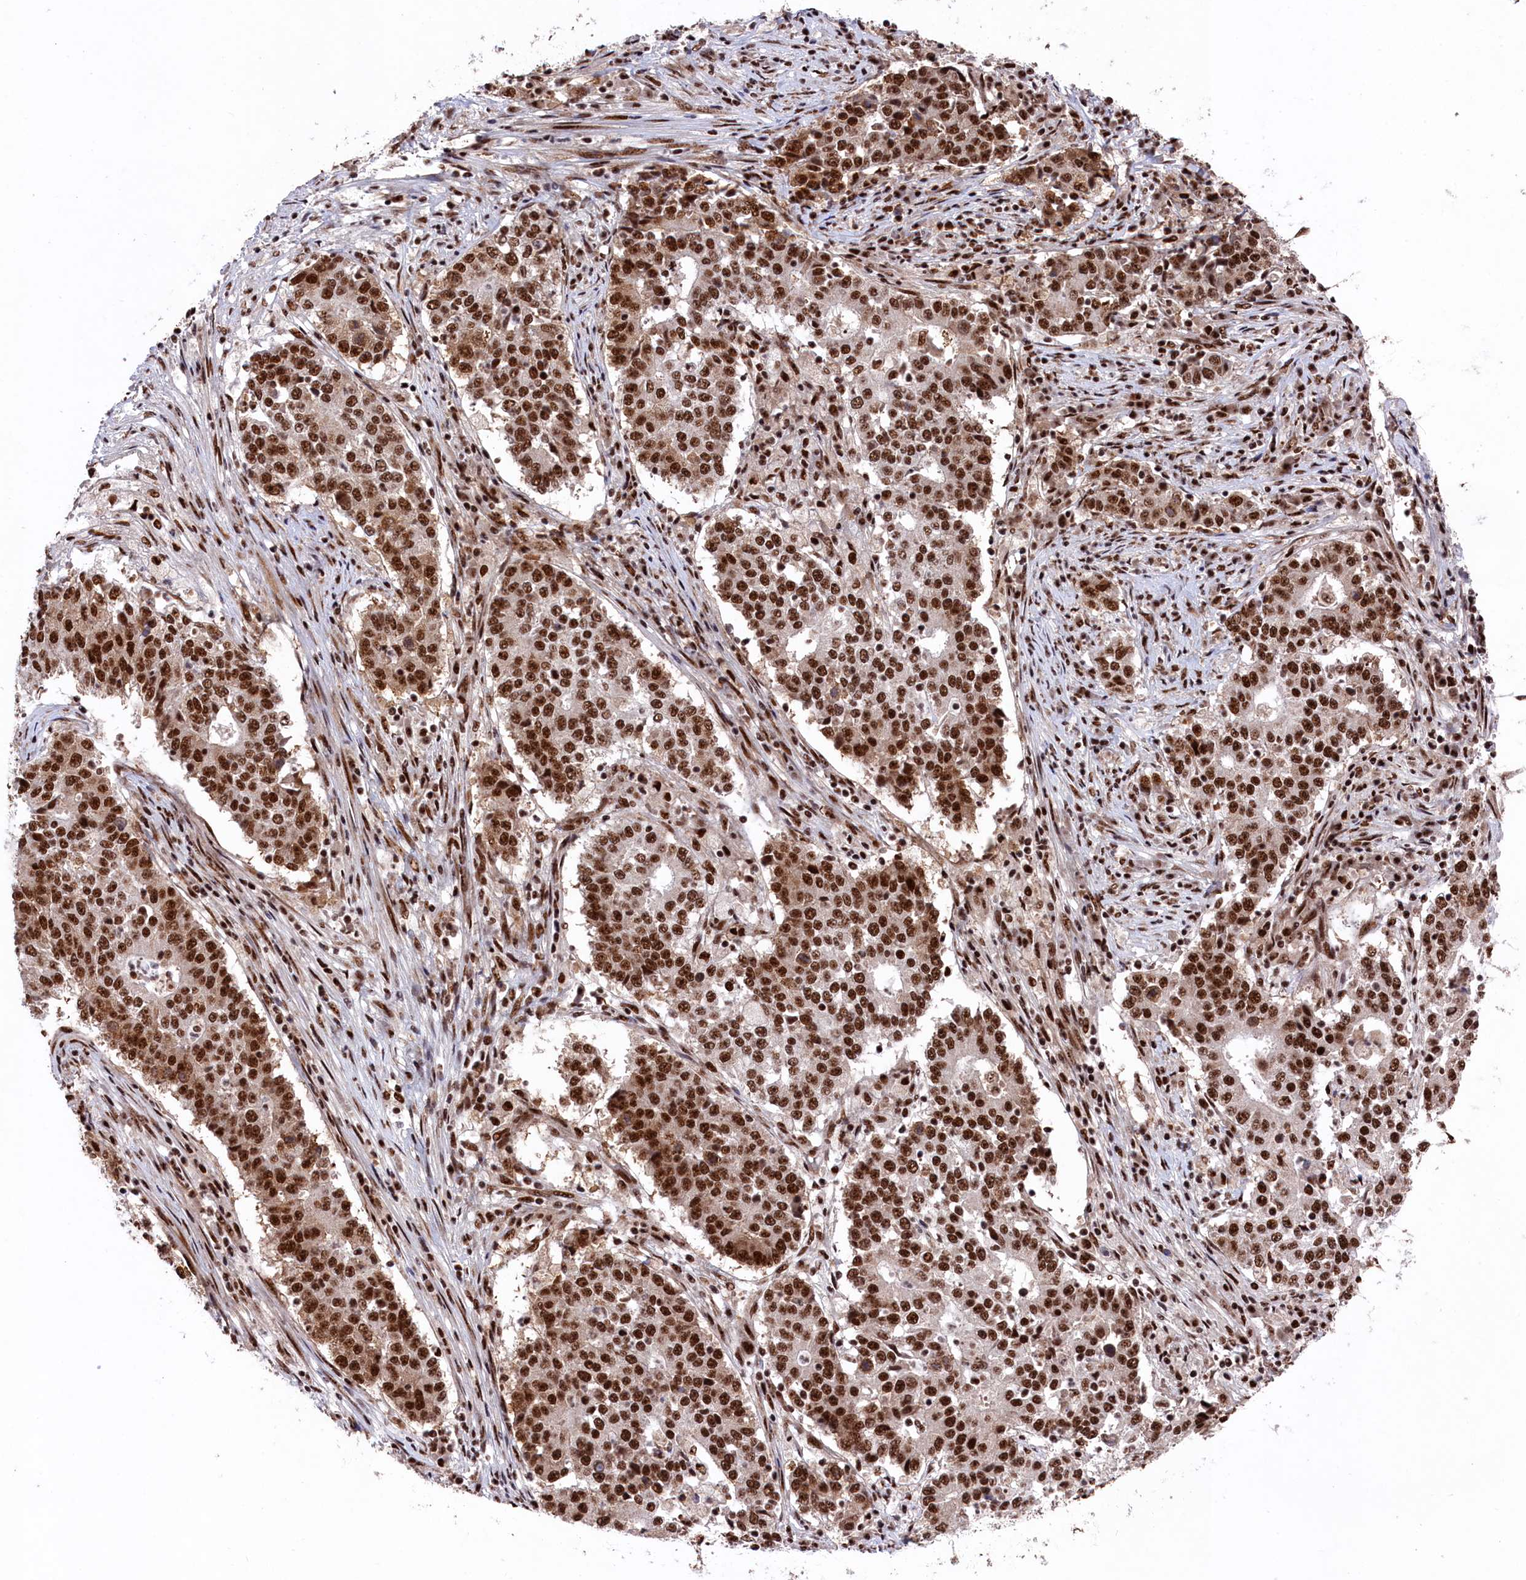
{"staining": {"intensity": "strong", "quantity": ">75%", "location": "nuclear"}, "tissue": "stomach cancer", "cell_type": "Tumor cells", "image_type": "cancer", "snomed": [{"axis": "morphology", "description": "Adenocarcinoma, NOS"}, {"axis": "topography", "description": "Stomach"}], "caption": "The histopathology image shows a brown stain indicating the presence of a protein in the nuclear of tumor cells in stomach adenocarcinoma.", "gene": "PRPF31", "patient": {"sex": "male", "age": 59}}